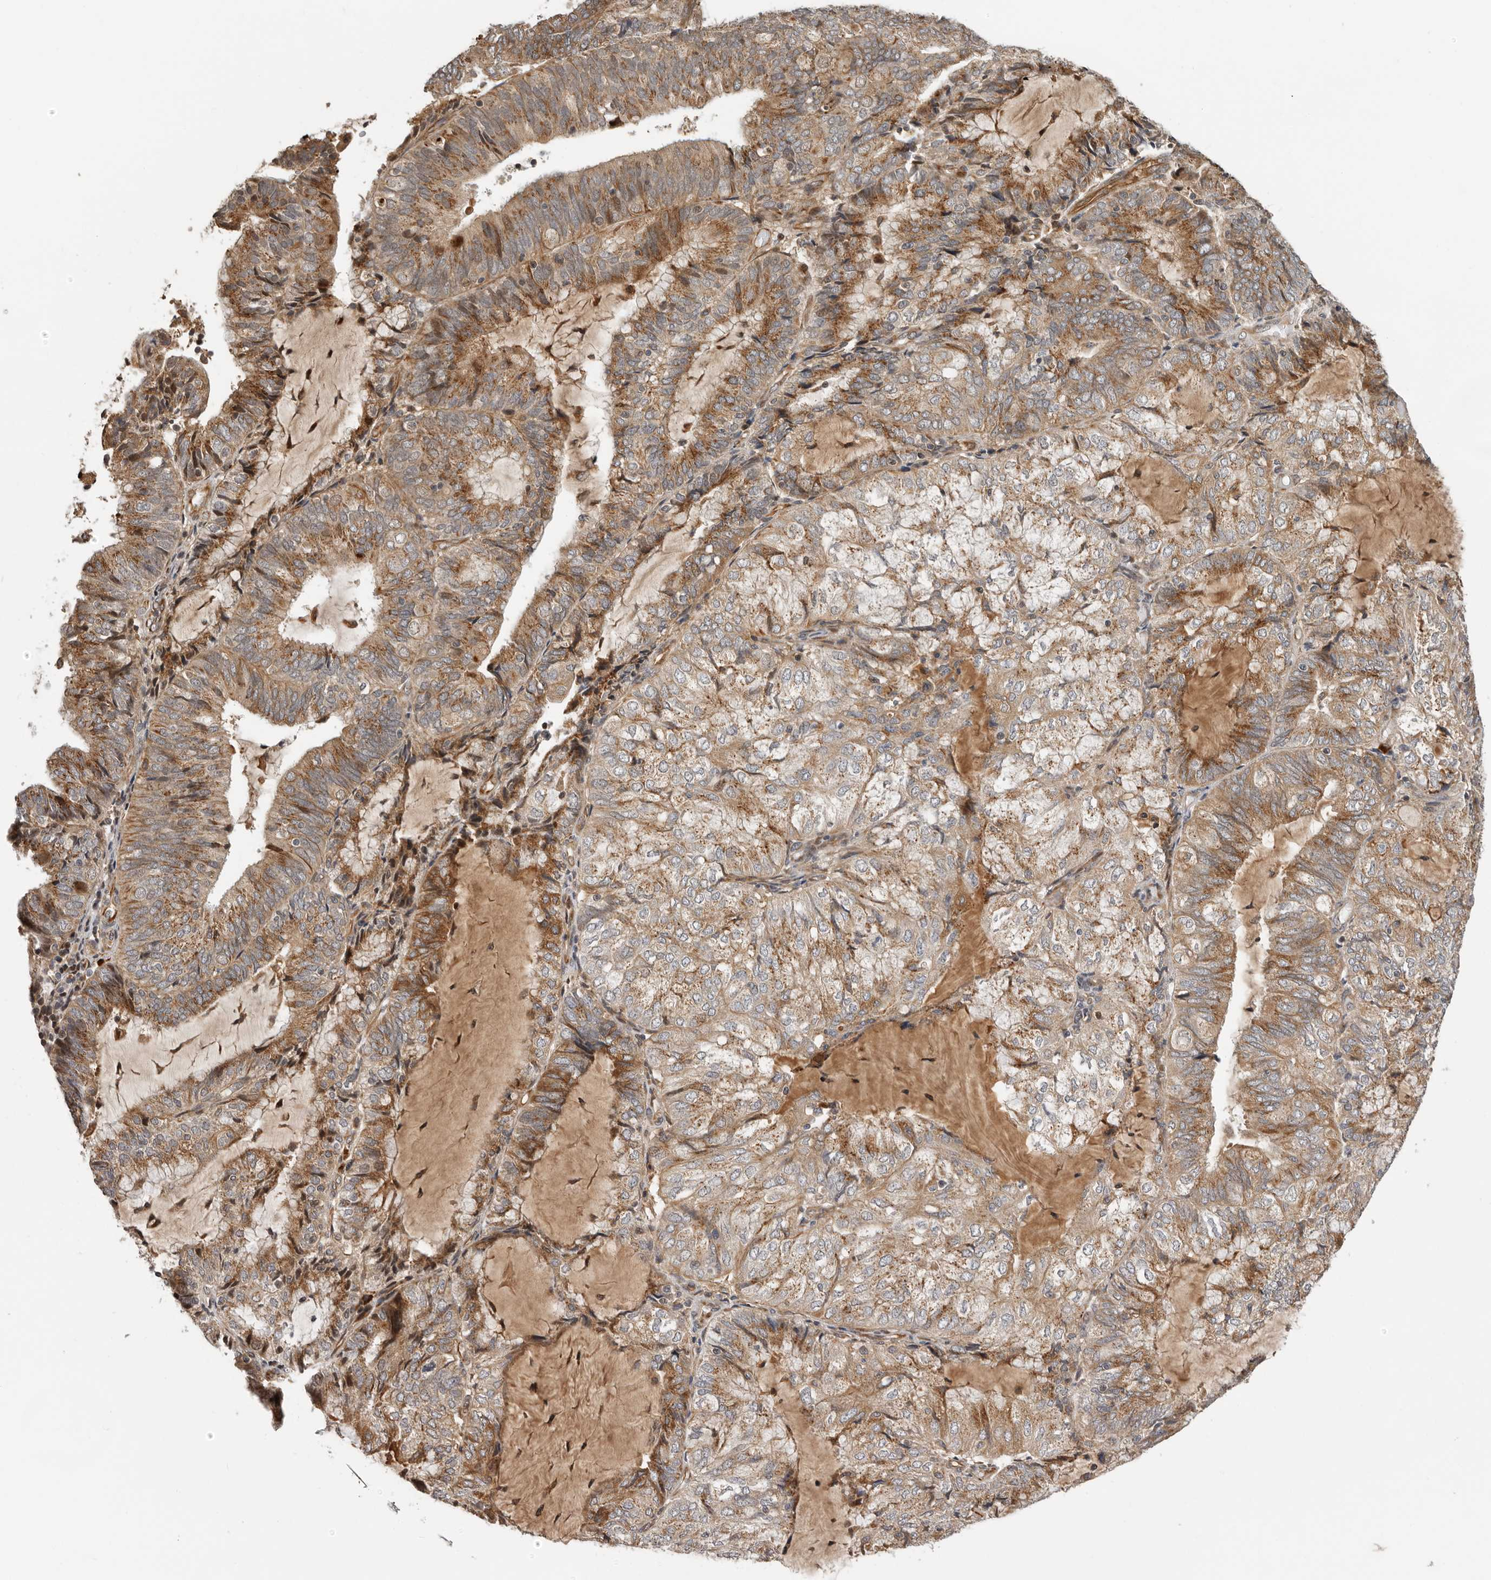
{"staining": {"intensity": "moderate", "quantity": ">75%", "location": "cytoplasmic/membranous"}, "tissue": "endometrial cancer", "cell_type": "Tumor cells", "image_type": "cancer", "snomed": [{"axis": "morphology", "description": "Adenocarcinoma, NOS"}, {"axis": "topography", "description": "Endometrium"}], "caption": "Endometrial adenocarcinoma was stained to show a protein in brown. There is medium levels of moderate cytoplasmic/membranous staining in approximately >75% of tumor cells. The staining is performed using DAB (3,3'-diaminobenzidine) brown chromogen to label protein expression. The nuclei are counter-stained blue using hematoxylin.", "gene": "RNF157", "patient": {"sex": "female", "age": 81}}